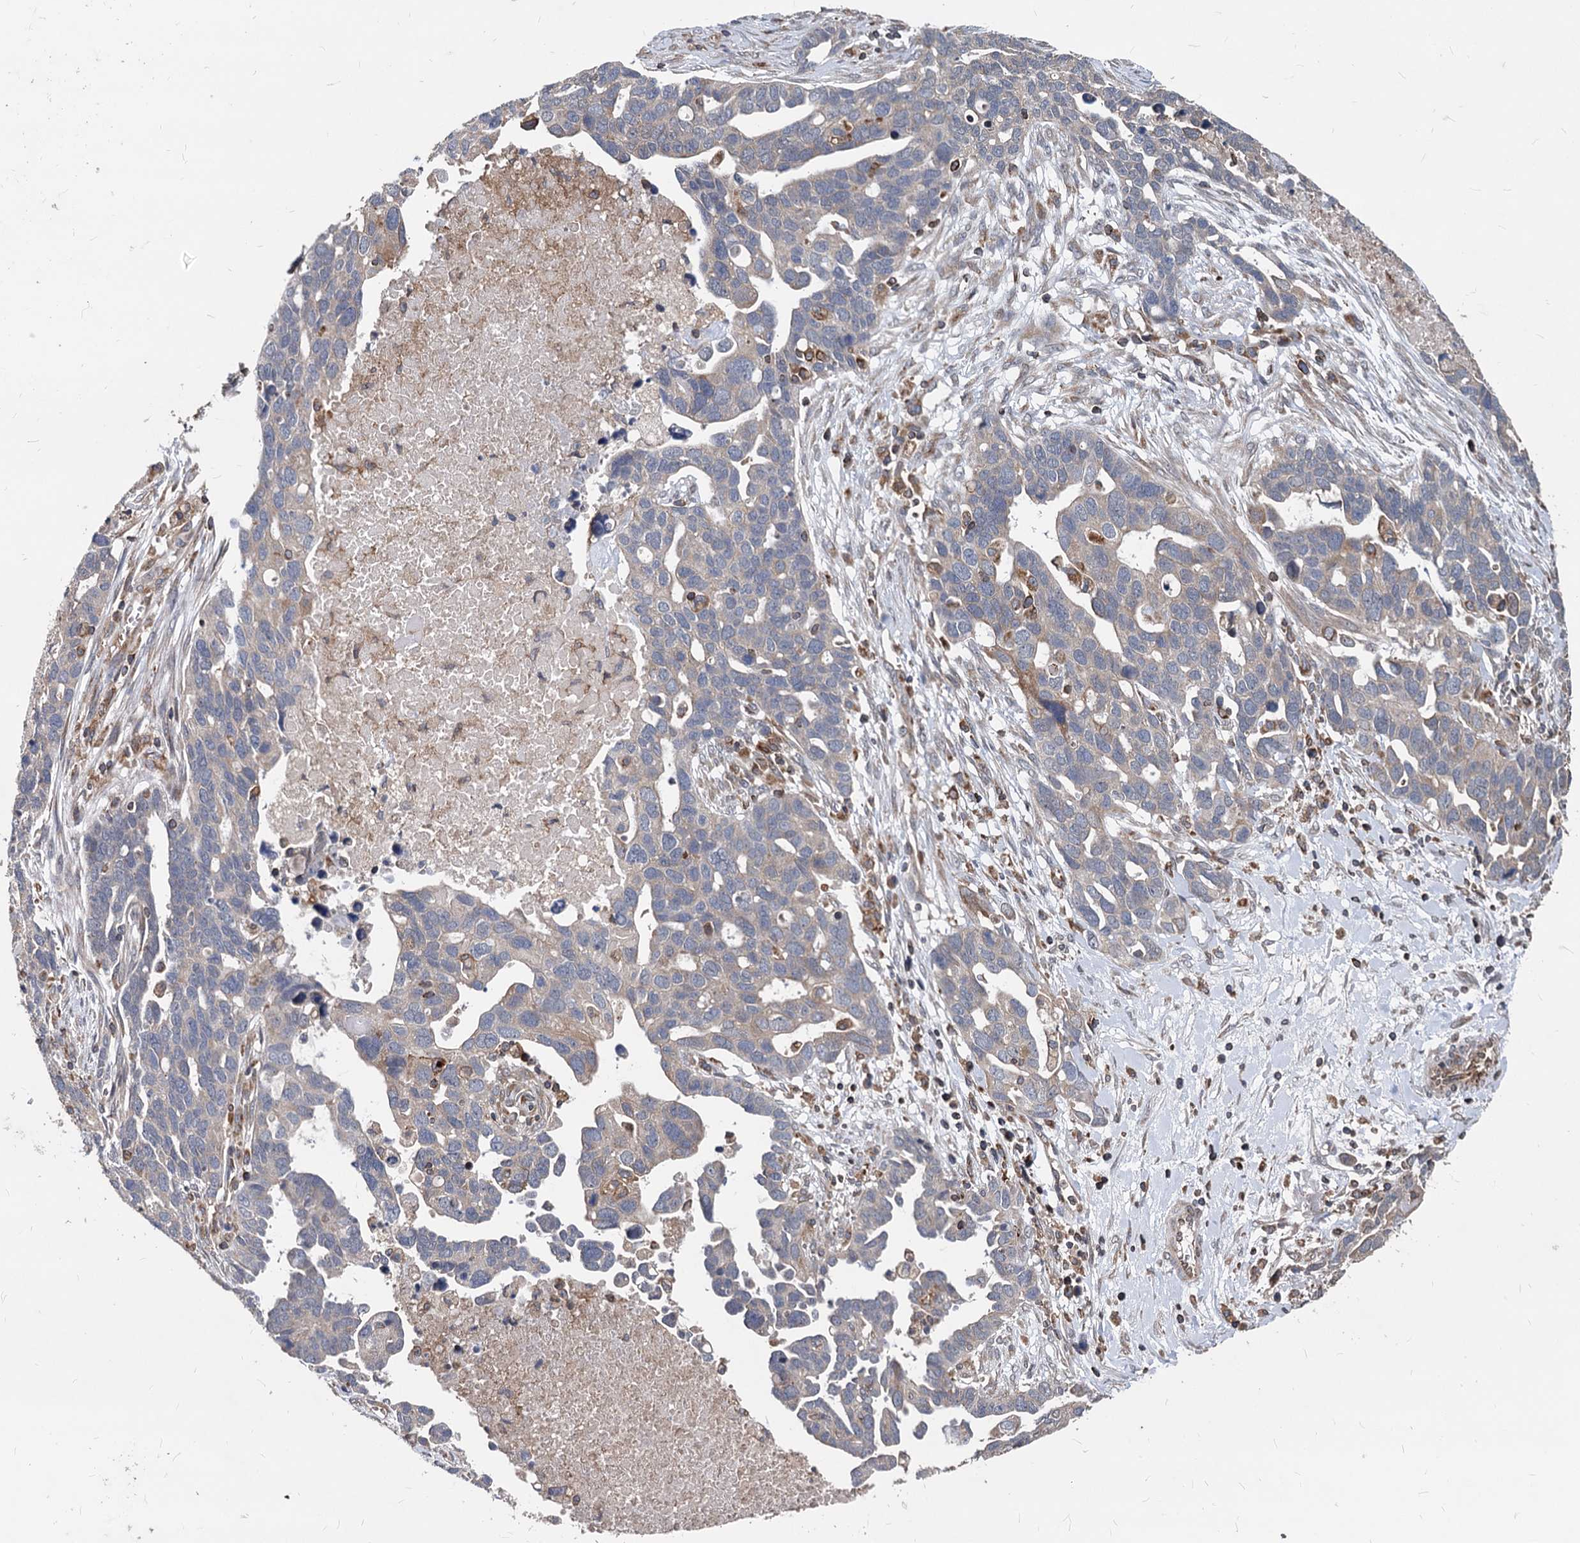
{"staining": {"intensity": "weak", "quantity": "<25%", "location": "cytoplasmic/membranous"}, "tissue": "ovarian cancer", "cell_type": "Tumor cells", "image_type": "cancer", "snomed": [{"axis": "morphology", "description": "Cystadenocarcinoma, serous, NOS"}, {"axis": "topography", "description": "Ovary"}], "caption": "Serous cystadenocarcinoma (ovarian) was stained to show a protein in brown. There is no significant positivity in tumor cells.", "gene": "STIM1", "patient": {"sex": "female", "age": 54}}